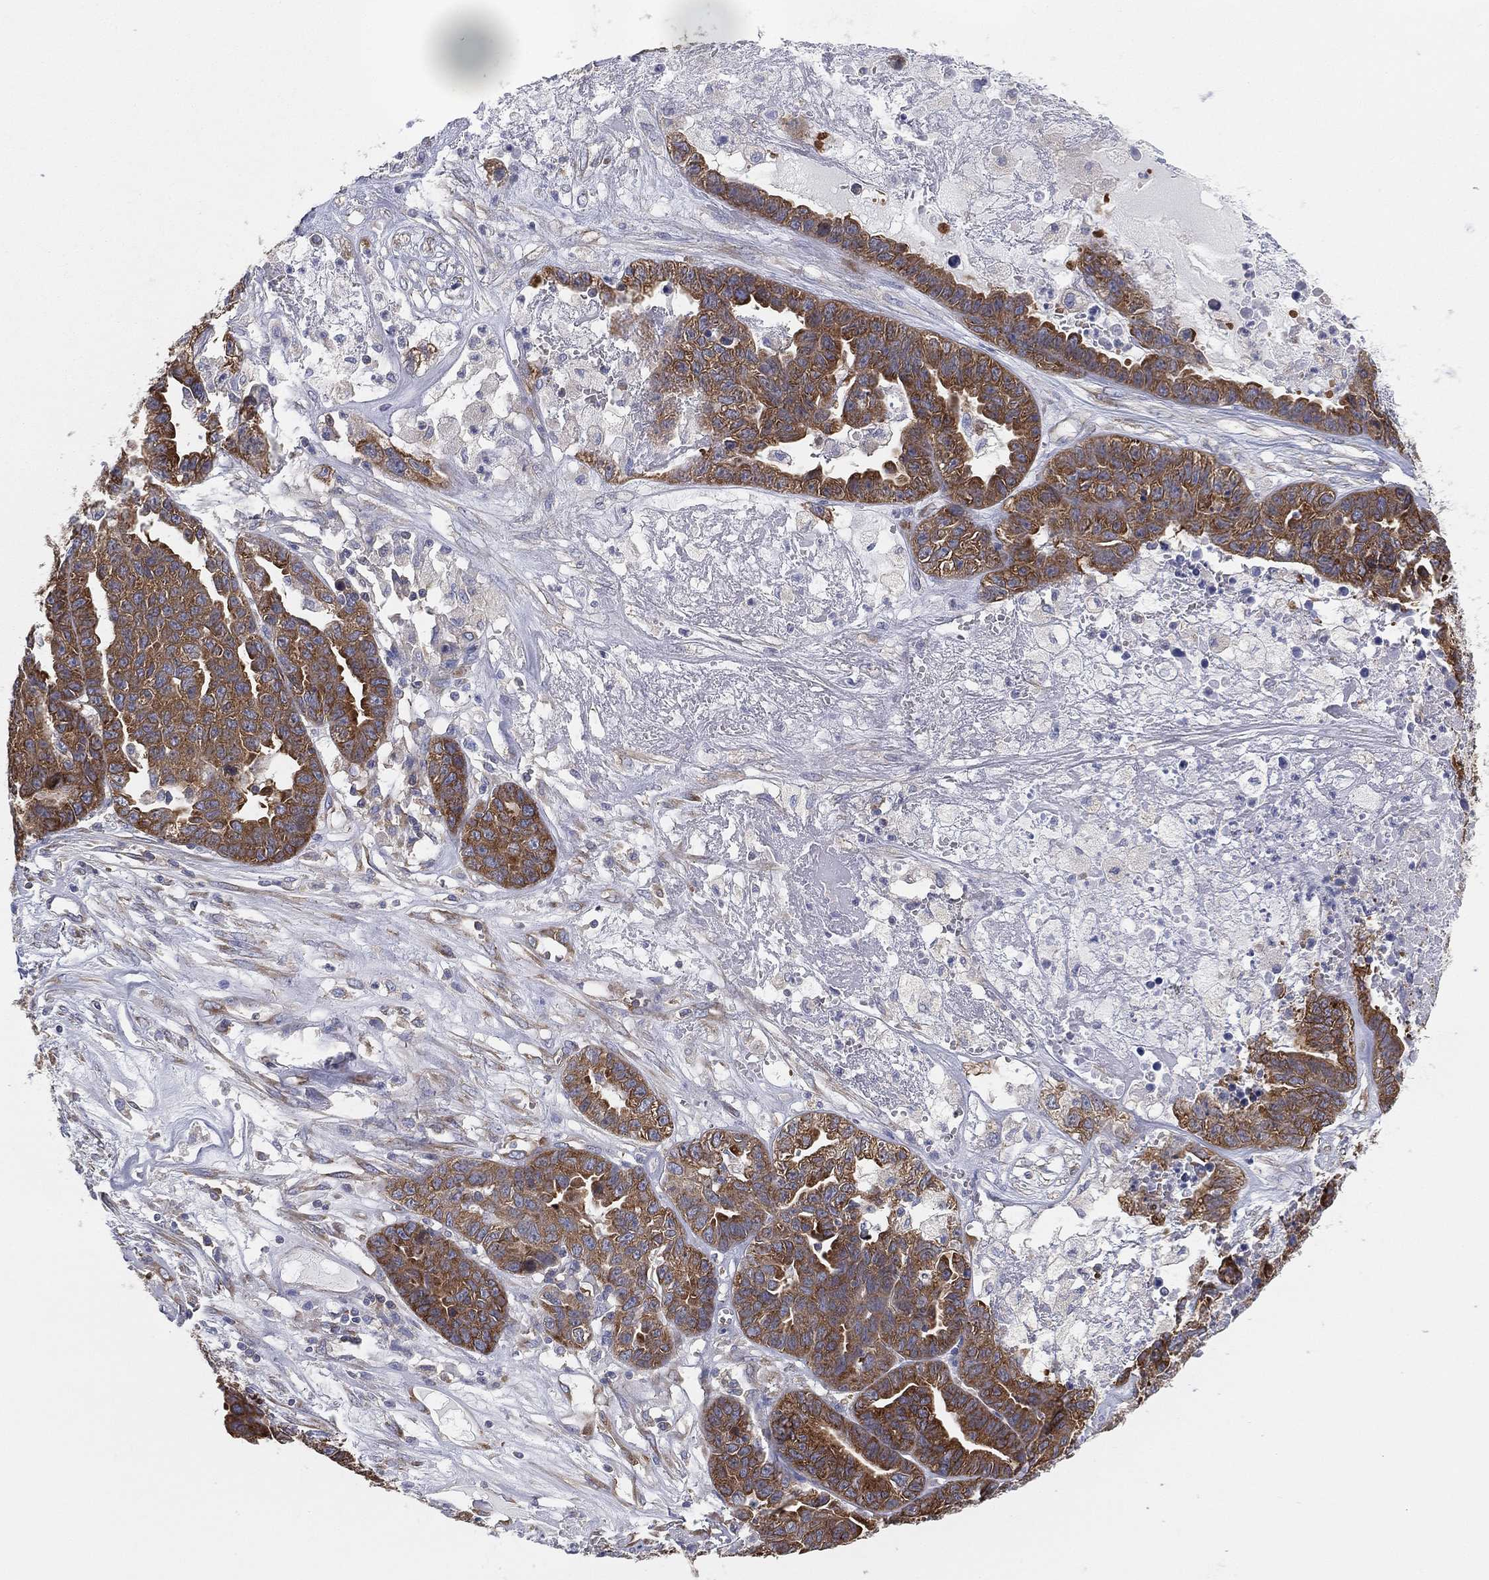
{"staining": {"intensity": "strong", "quantity": ">75%", "location": "cytoplasmic/membranous"}, "tissue": "ovarian cancer", "cell_type": "Tumor cells", "image_type": "cancer", "snomed": [{"axis": "morphology", "description": "Cystadenocarcinoma, serous, NOS"}, {"axis": "topography", "description": "Ovary"}], "caption": "Ovarian serous cystadenocarcinoma stained with IHC exhibits strong cytoplasmic/membranous positivity in approximately >75% of tumor cells. Using DAB (3,3'-diaminobenzidine) (brown) and hematoxylin (blue) stains, captured at high magnification using brightfield microscopy.", "gene": "FARSA", "patient": {"sex": "female", "age": 87}}